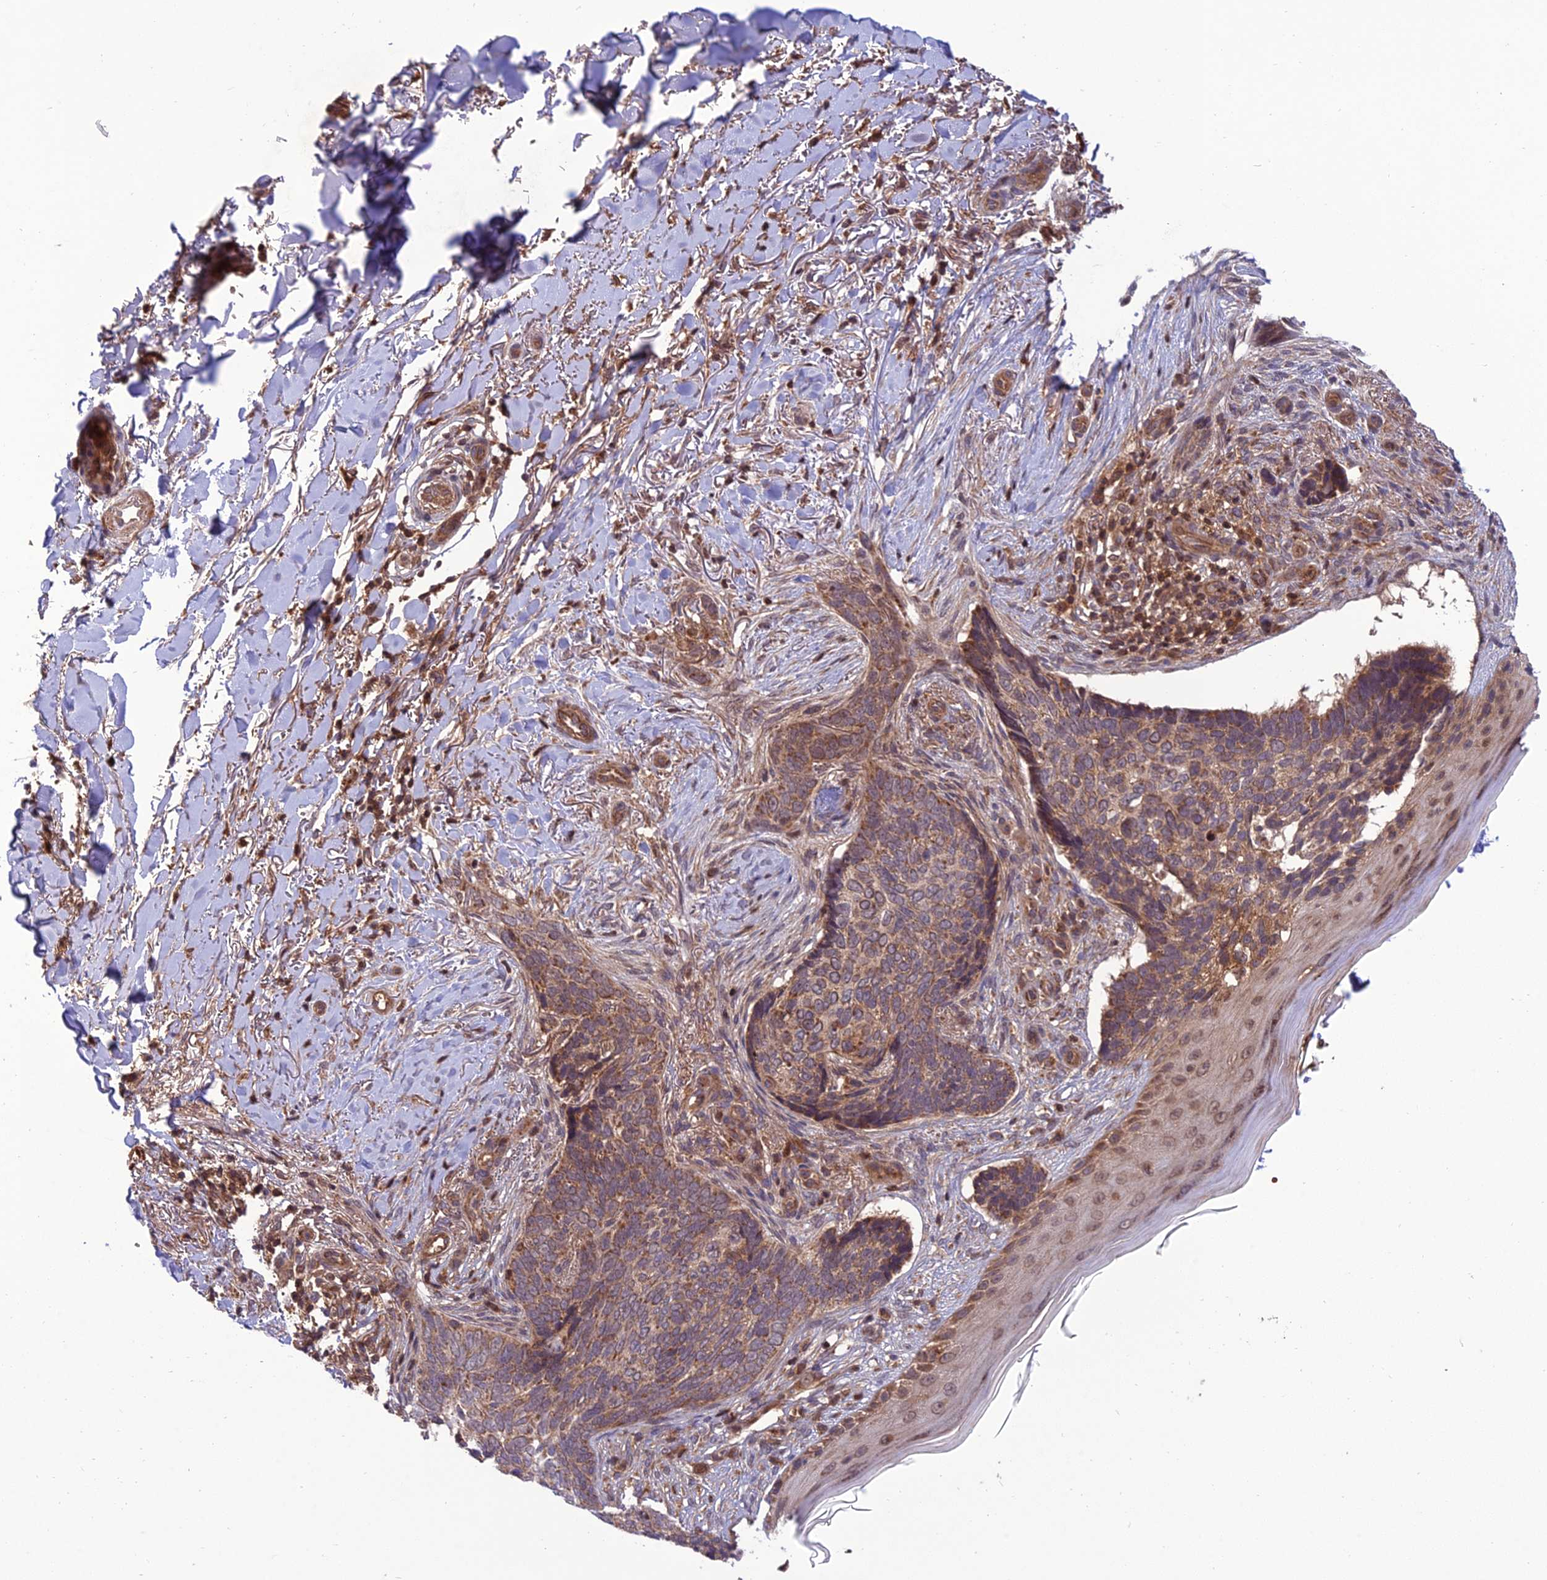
{"staining": {"intensity": "moderate", "quantity": ">75%", "location": "cytoplasmic/membranous"}, "tissue": "skin cancer", "cell_type": "Tumor cells", "image_type": "cancer", "snomed": [{"axis": "morphology", "description": "Normal tissue, NOS"}, {"axis": "morphology", "description": "Basal cell carcinoma"}, {"axis": "topography", "description": "Skin"}], "caption": "IHC of skin cancer displays medium levels of moderate cytoplasmic/membranous positivity in approximately >75% of tumor cells.", "gene": "NDUFC1", "patient": {"sex": "female", "age": 67}}